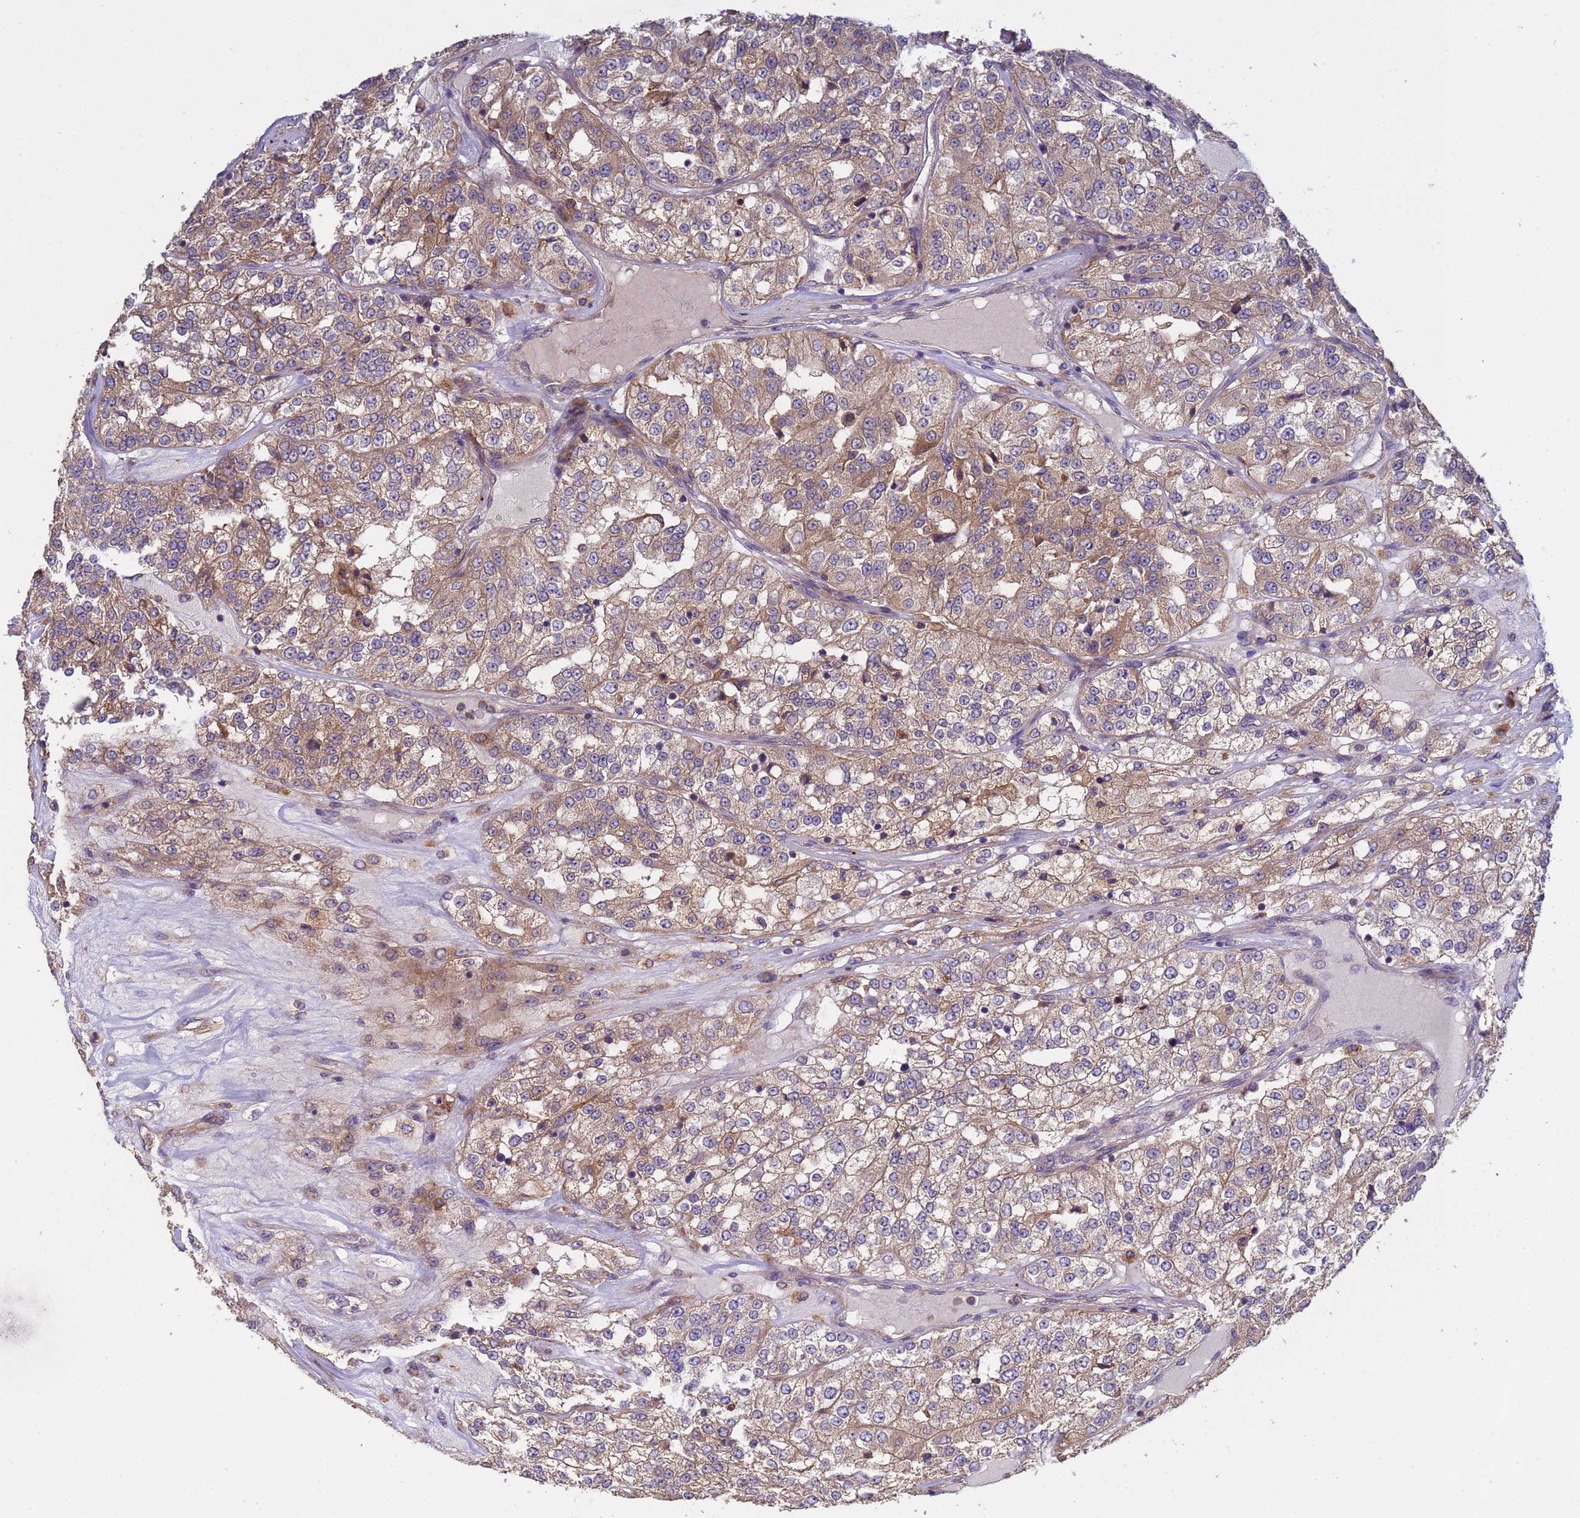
{"staining": {"intensity": "moderate", "quantity": ">75%", "location": "cytoplasmic/membranous"}, "tissue": "renal cancer", "cell_type": "Tumor cells", "image_type": "cancer", "snomed": [{"axis": "morphology", "description": "Adenocarcinoma, NOS"}, {"axis": "topography", "description": "Kidney"}], "caption": "Immunohistochemistry of human renal cancer displays medium levels of moderate cytoplasmic/membranous expression in about >75% of tumor cells.", "gene": "RAB10", "patient": {"sex": "female", "age": 63}}